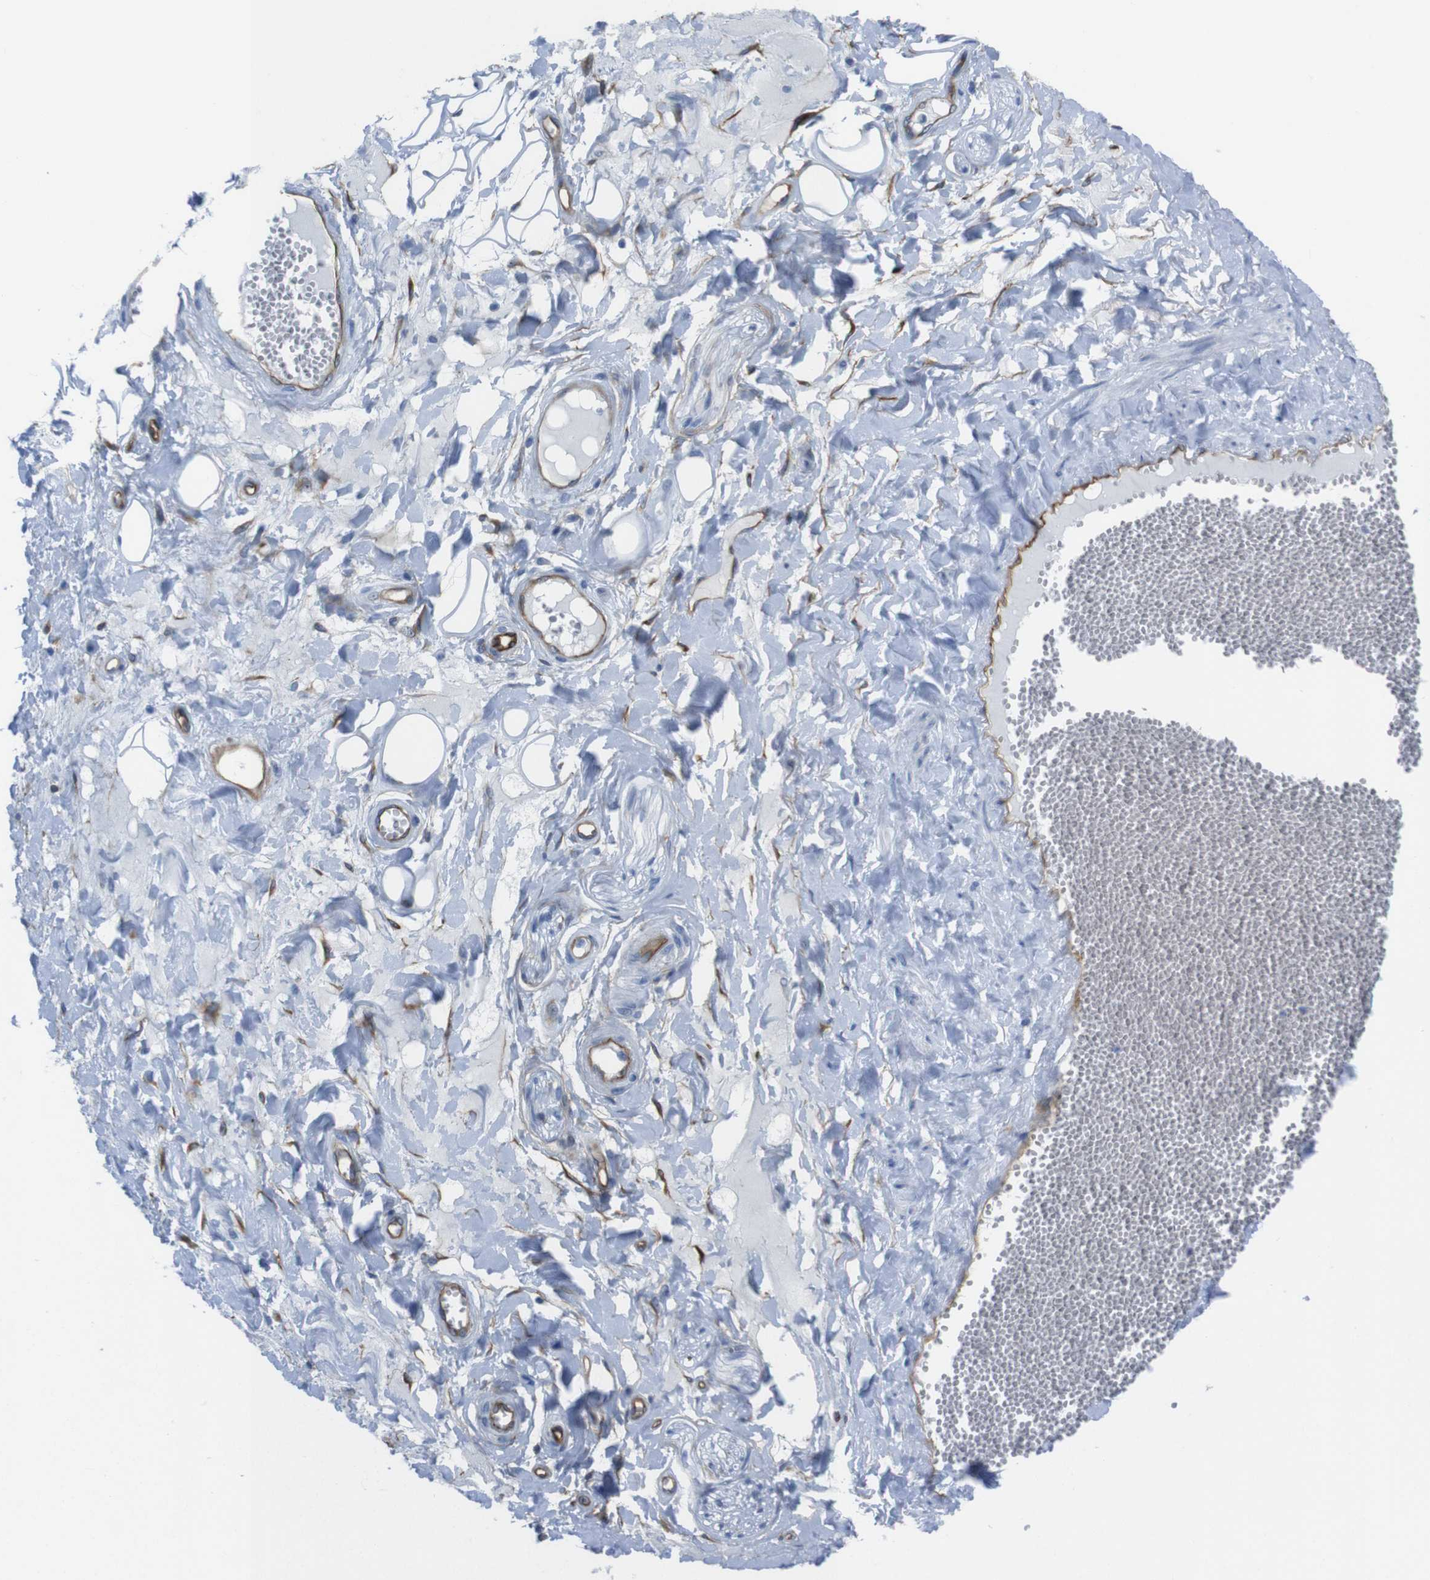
{"staining": {"intensity": "negative", "quantity": "none", "location": "none"}, "tissue": "adipose tissue", "cell_type": "Adipocytes", "image_type": "normal", "snomed": [{"axis": "morphology", "description": "Normal tissue, NOS"}, {"axis": "morphology", "description": "Inflammation, NOS"}, {"axis": "topography", "description": "Salivary gland"}, {"axis": "topography", "description": "Peripheral nerve tissue"}], "caption": "Immunohistochemical staining of normal adipose tissue shows no significant positivity in adipocytes. The staining is performed using DAB (3,3'-diaminobenzidine) brown chromogen with nuclei counter-stained in using hematoxylin.", "gene": "HSPA12B", "patient": {"sex": "female", "age": 75}}